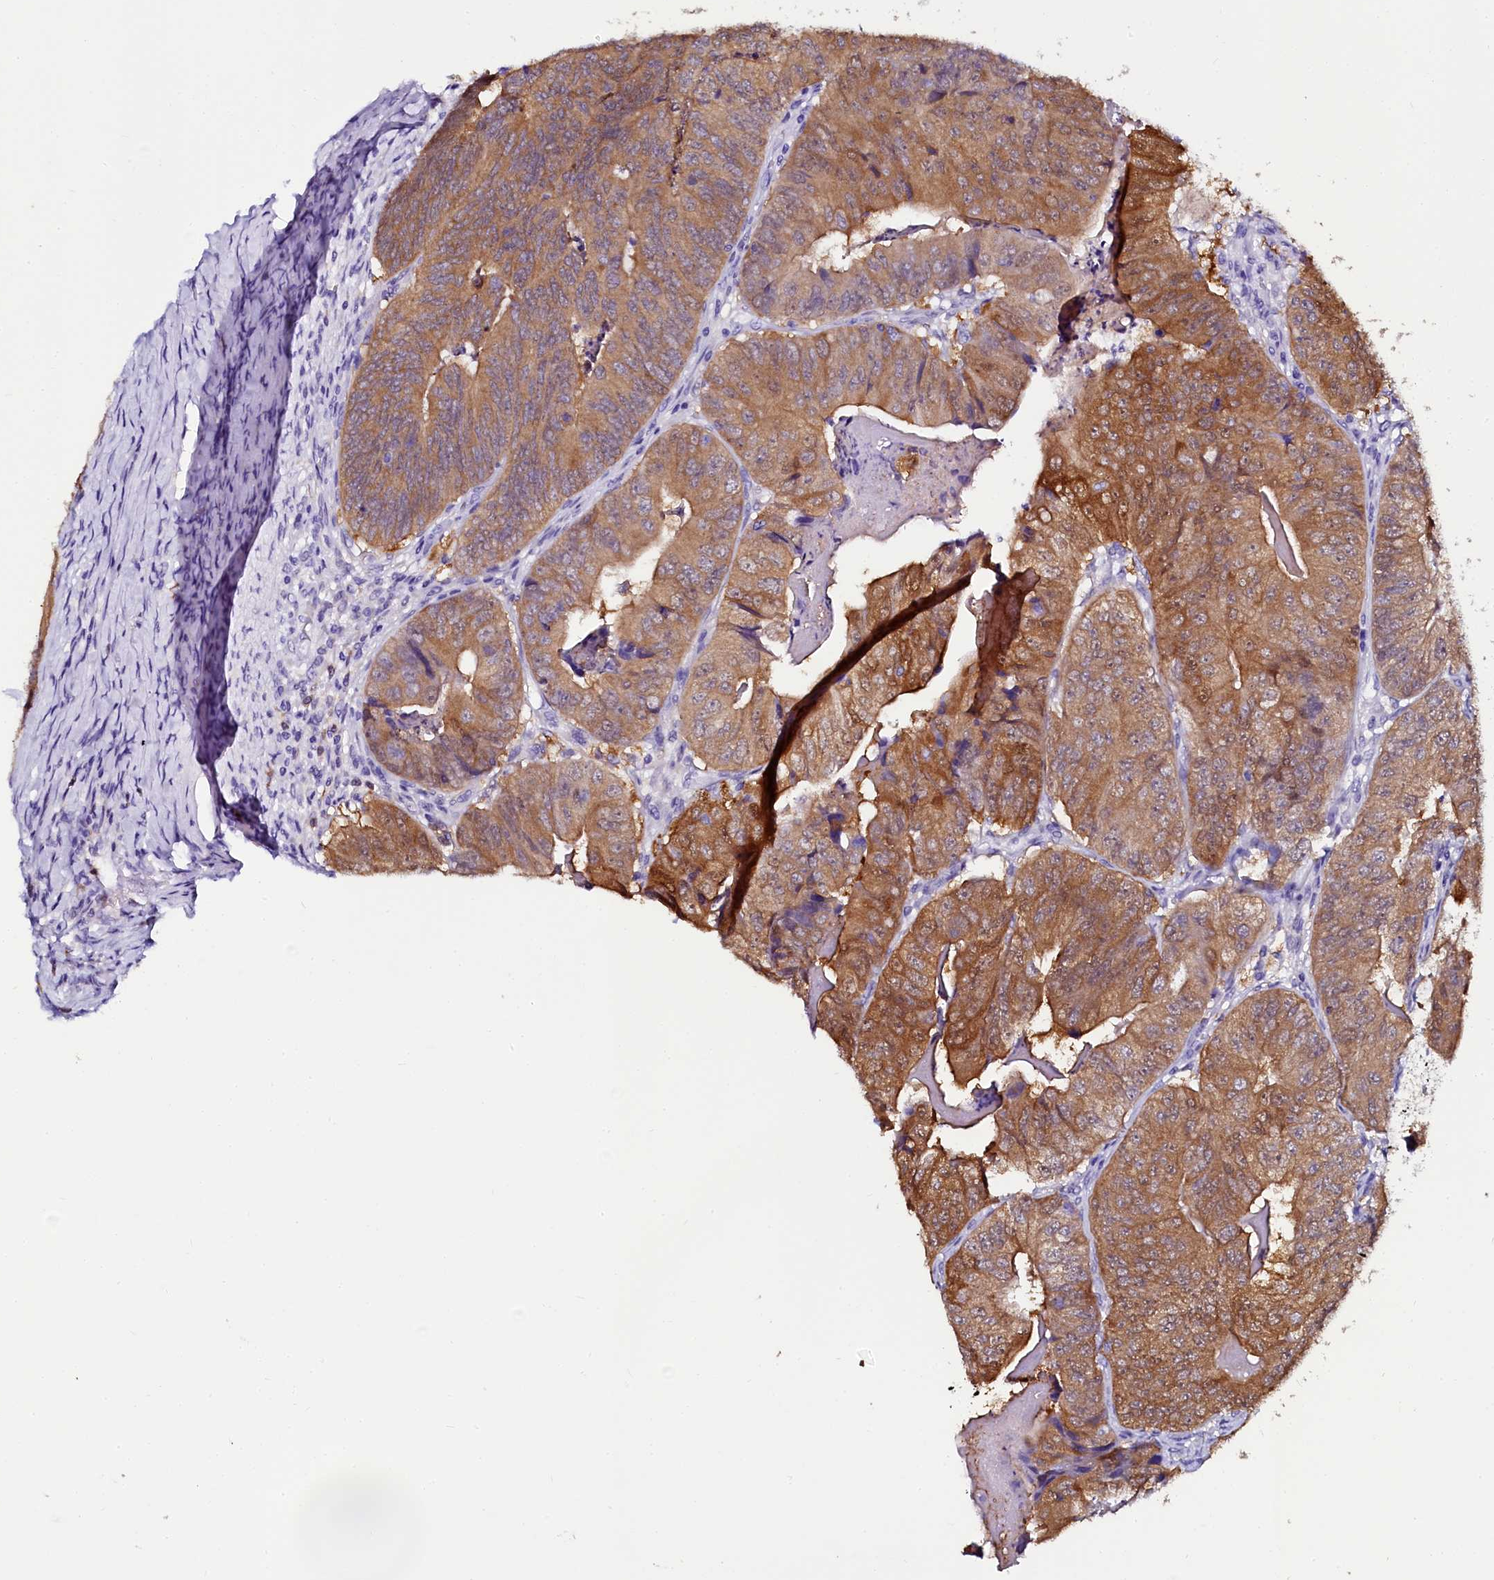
{"staining": {"intensity": "strong", "quantity": "25%-75%", "location": "cytoplasmic/membranous"}, "tissue": "colorectal cancer", "cell_type": "Tumor cells", "image_type": "cancer", "snomed": [{"axis": "morphology", "description": "Adenocarcinoma, NOS"}, {"axis": "topography", "description": "Colon"}], "caption": "Colorectal cancer (adenocarcinoma) tissue reveals strong cytoplasmic/membranous expression in about 25%-75% of tumor cells, visualized by immunohistochemistry. Ihc stains the protein in brown and the nuclei are stained blue.", "gene": "SORD", "patient": {"sex": "female", "age": 67}}